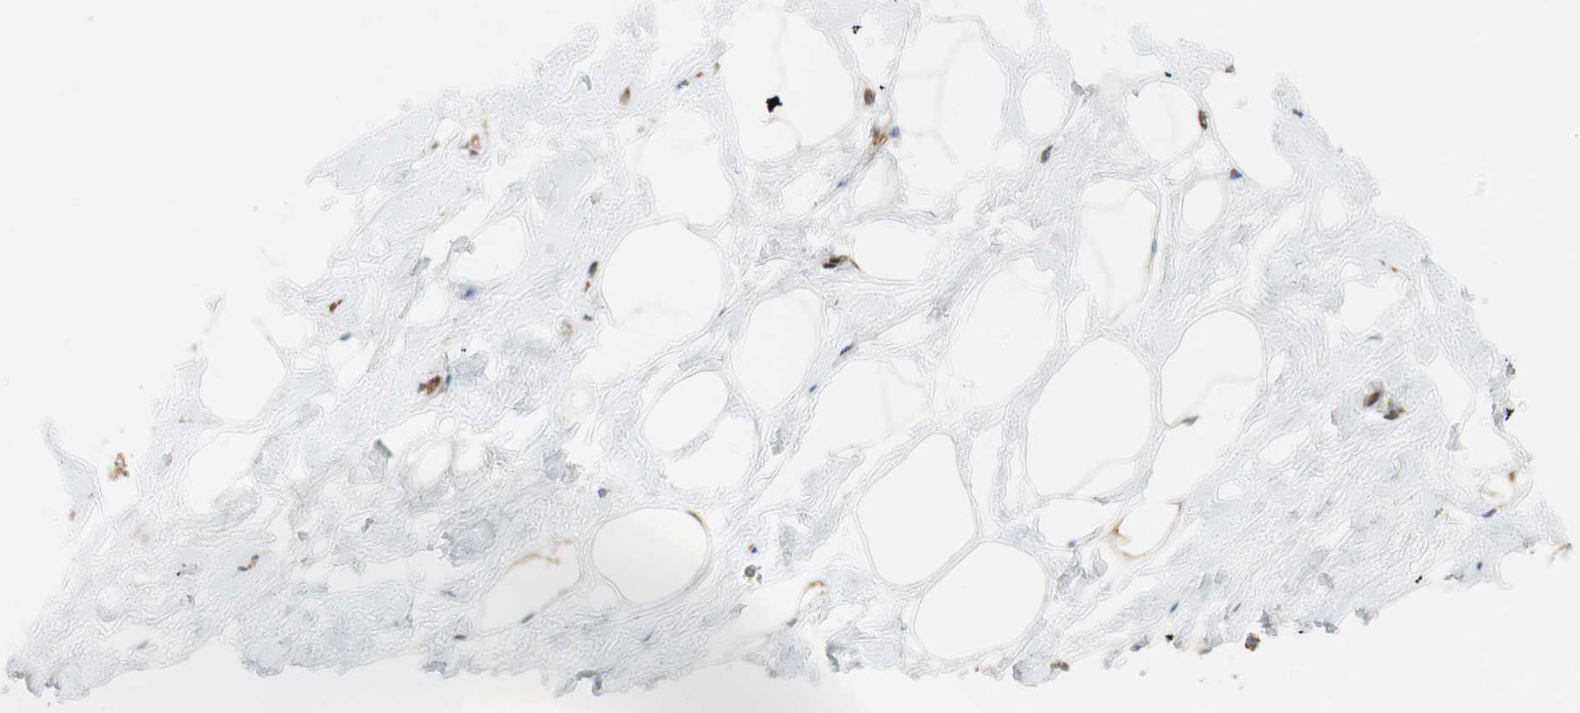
{"staining": {"intensity": "moderate", "quantity": "25%-75%", "location": "nuclear"}, "tissue": "breast", "cell_type": "Adipocytes", "image_type": "normal", "snomed": [{"axis": "morphology", "description": "Normal tissue, NOS"}, {"axis": "topography", "description": "Breast"}], "caption": "Moderate nuclear expression for a protein is identified in about 25%-75% of adipocytes of normal breast using immunohistochemistry (IHC).", "gene": "DRAP1", "patient": {"sex": "female", "age": 23}}